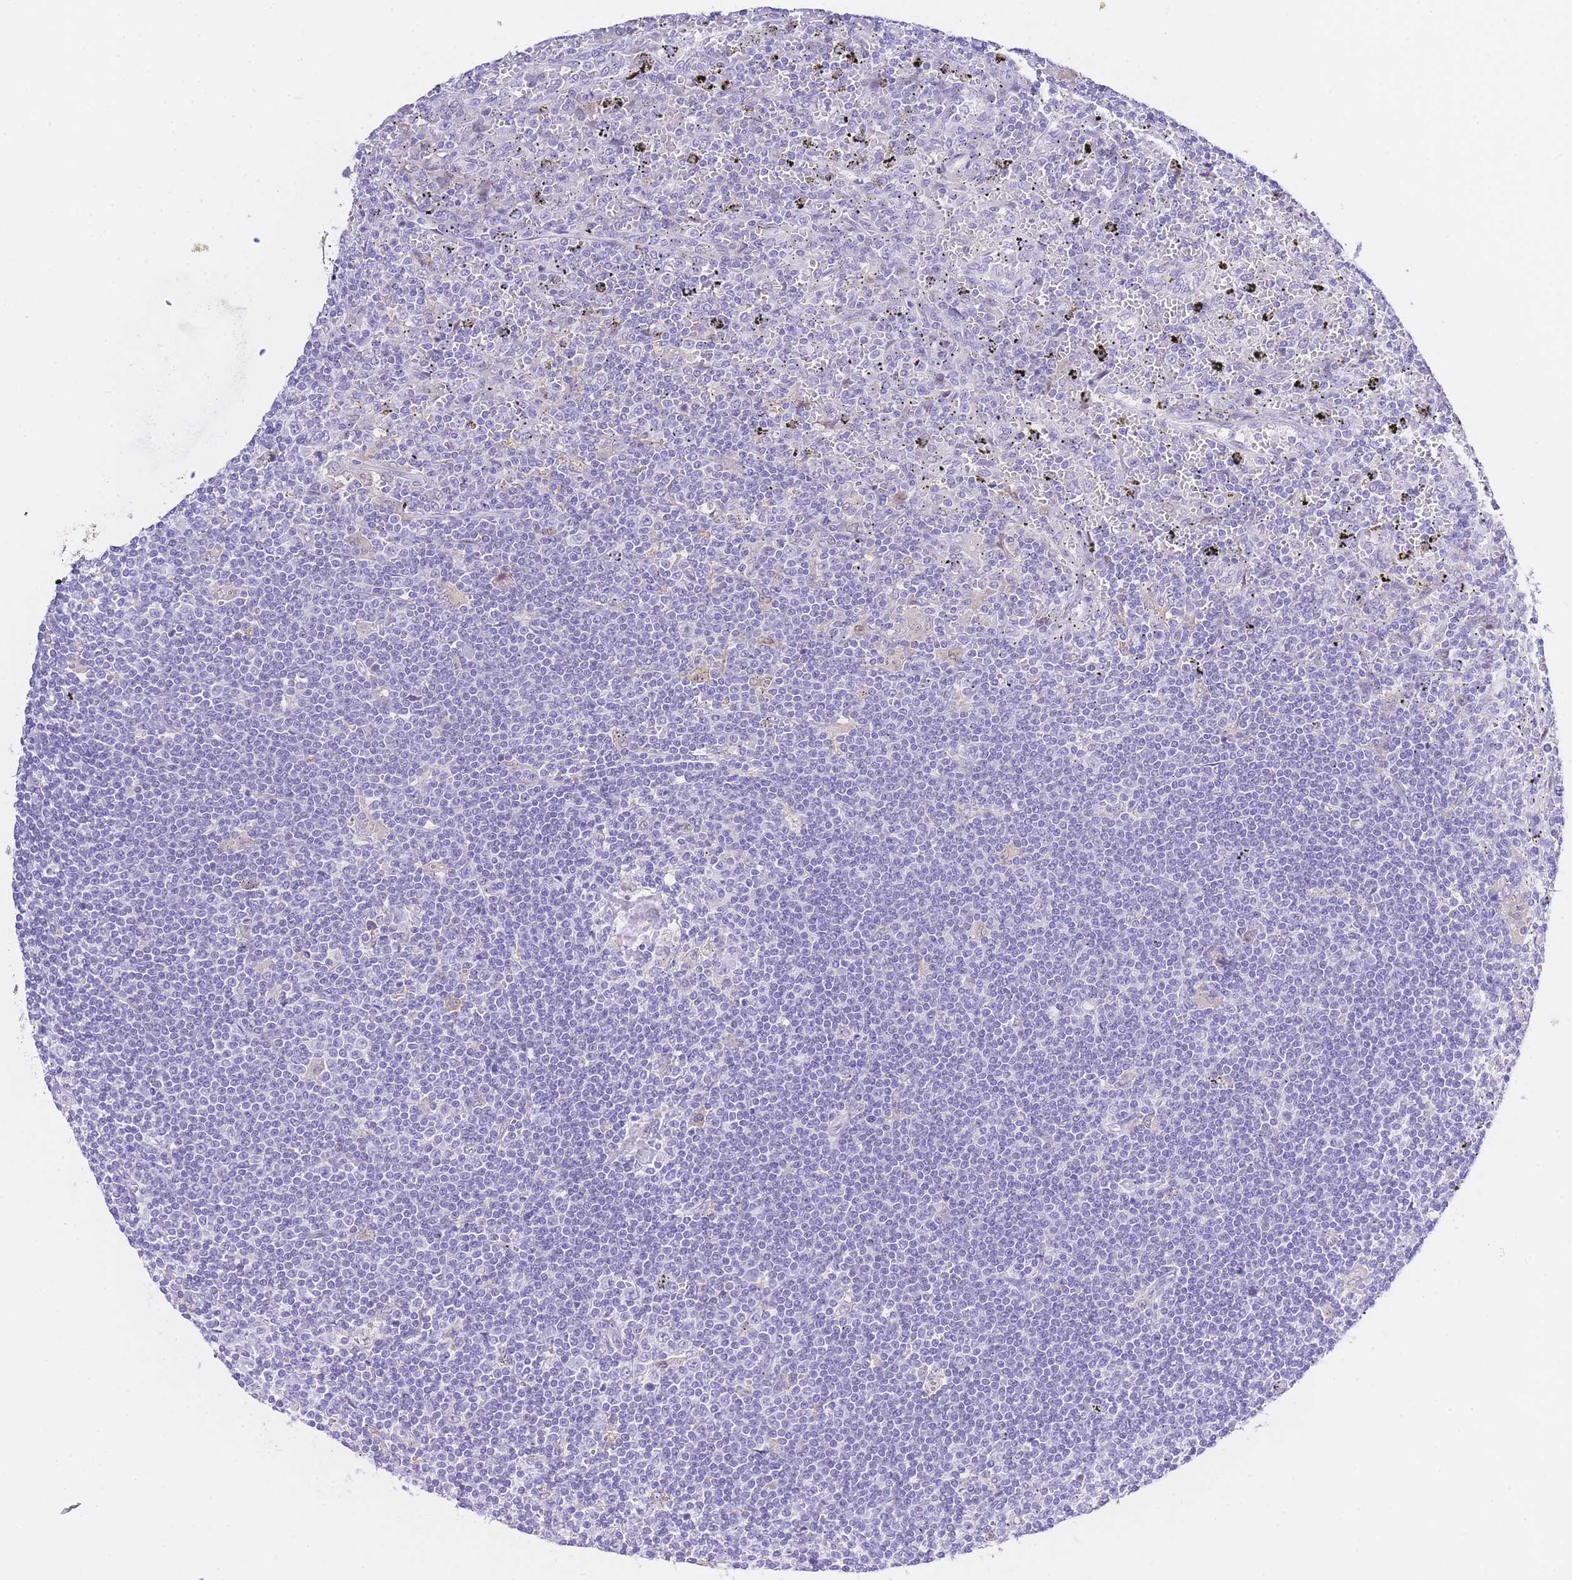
{"staining": {"intensity": "negative", "quantity": "none", "location": "none"}, "tissue": "lymphoma", "cell_type": "Tumor cells", "image_type": "cancer", "snomed": [{"axis": "morphology", "description": "Malignant lymphoma, non-Hodgkin's type, Low grade"}, {"axis": "topography", "description": "Spleen"}], "caption": "There is no significant positivity in tumor cells of lymphoma.", "gene": "TIFAB", "patient": {"sex": "male", "age": 76}}